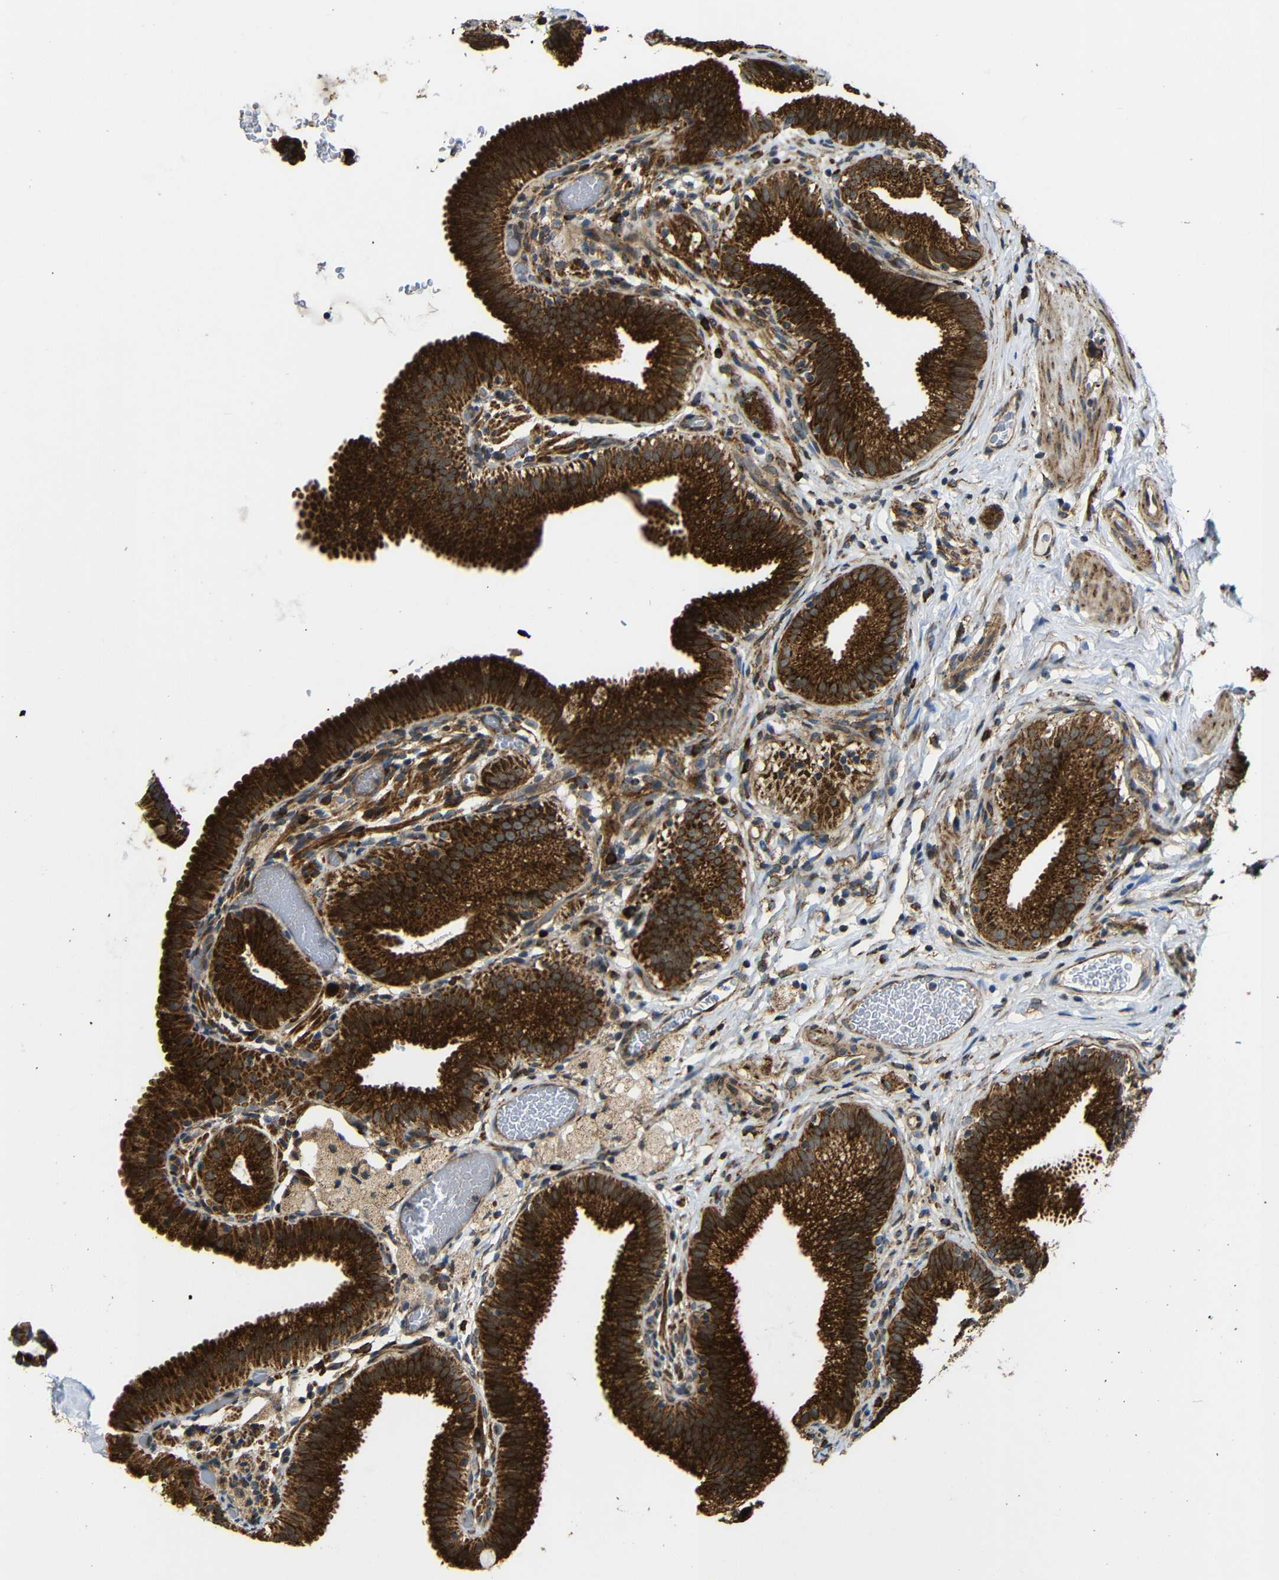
{"staining": {"intensity": "strong", "quantity": ">75%", "location": "cytoplasmic/membranous"}, "tissue": "gallbladder", "cell_type": "Glandular cells", "image_type": "normal", "snomed": [{"axis": "morphology", "description": "Normal tissue, NOS"}, {"axis": "topography", "description": "Gallbladder"}], "caption": "IHC of normal human gallbladder shows high levels of strong cytoplasmic/membranous staining in approximately >75% of glandular cells.", "gene": "KANK4", "patient": {"sex": "male", "age": 54}}